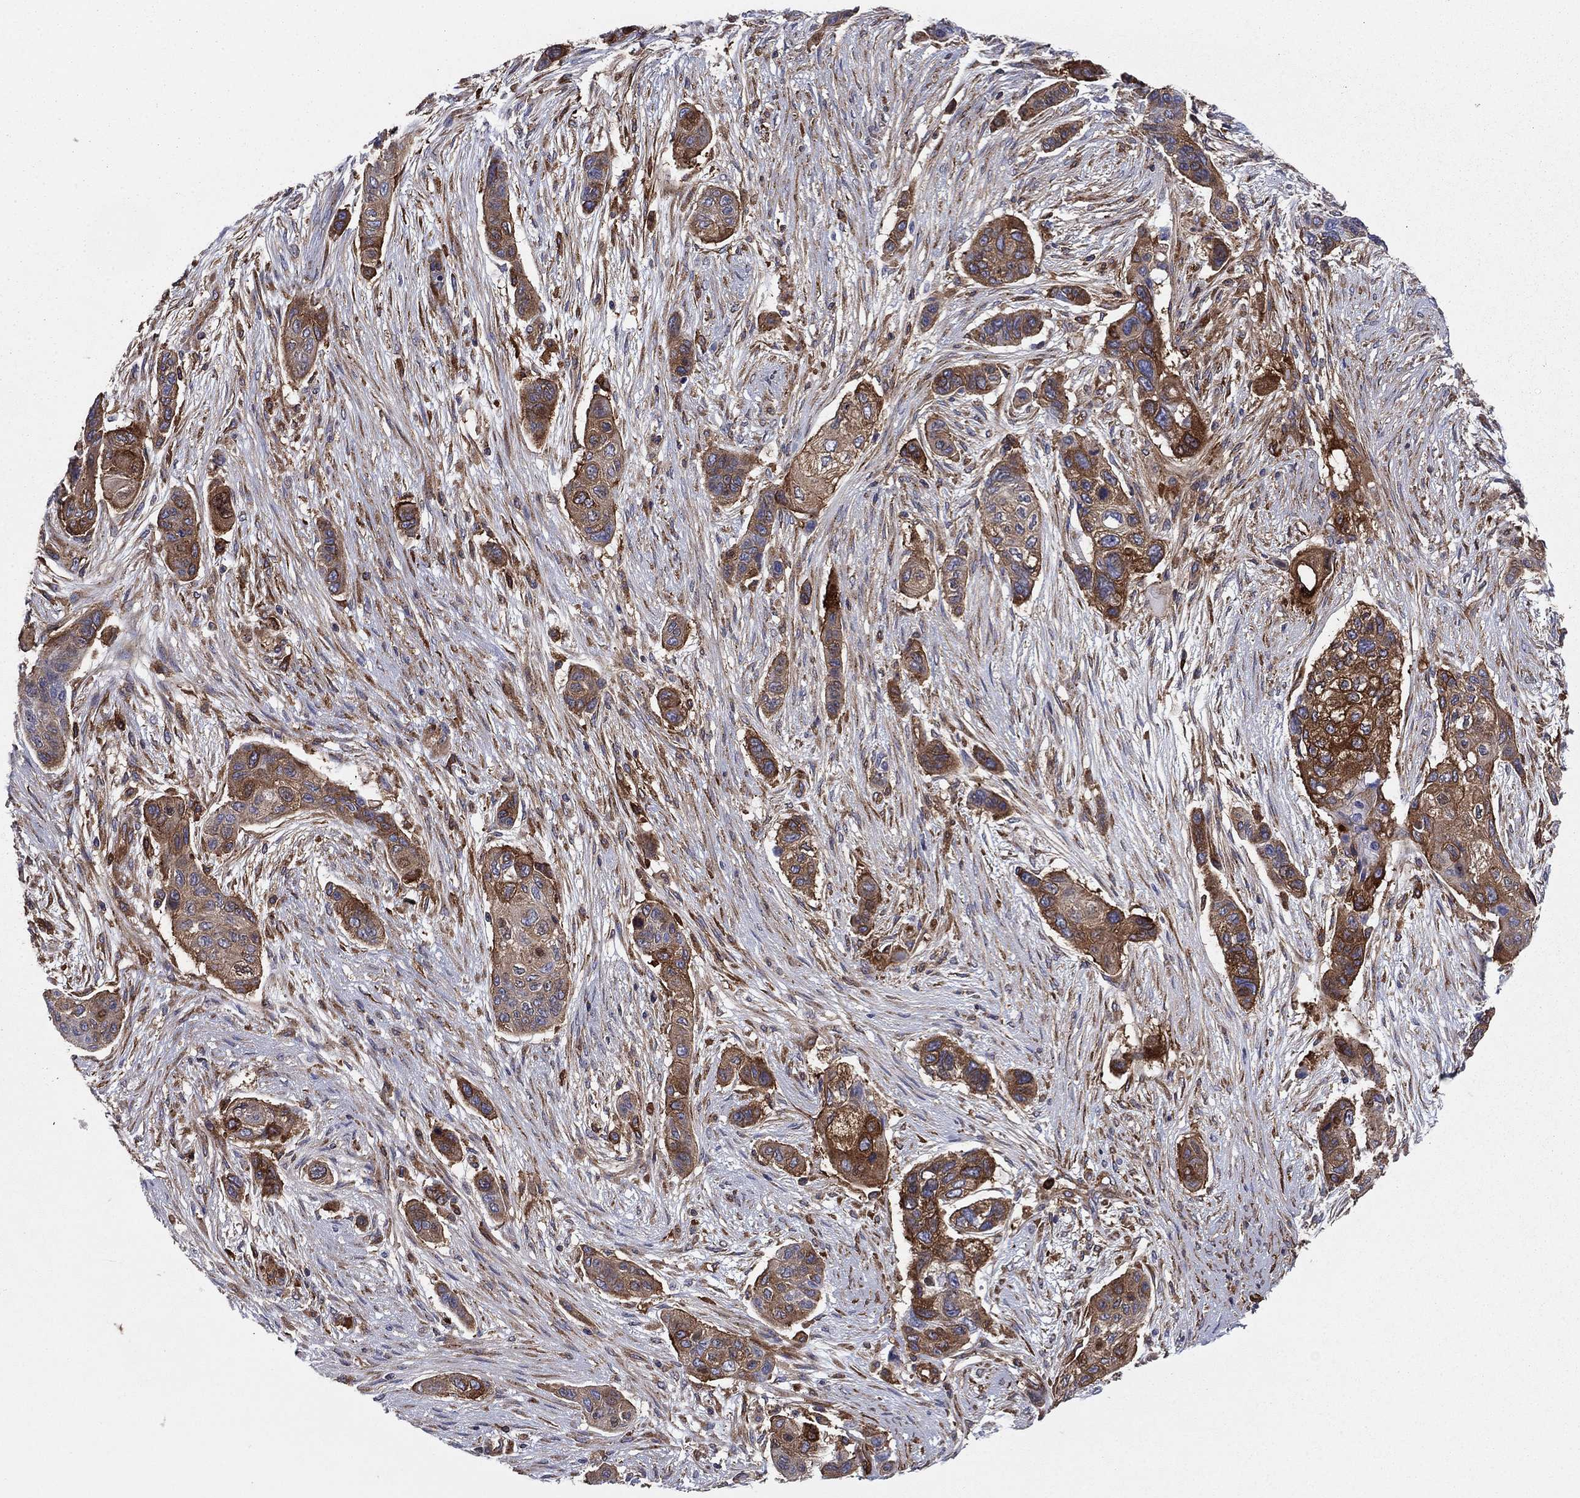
{"staining": {"intensity": "strong", "quantity": "25%-75%", "location": "cytoplasmic/membranous"}, "tissue": "lung cancer", "cell_type": "Tumor cells", "image_type": "cancer", "snomed": [{"axis": "morphology", "description": "Squamous cell carcinoma, NOS"}, {"axis": "topography", "description": "Lung"}], "caption": "Immunohistochemical staining of lung cancer (squamous cell carcinoma) shows strong cytoplasmic/membranous protein expression in approximately 25%-75% of tumor cells.", "gene": "EHBP1L1", "patient": {"sex": "male", "age": 69}}